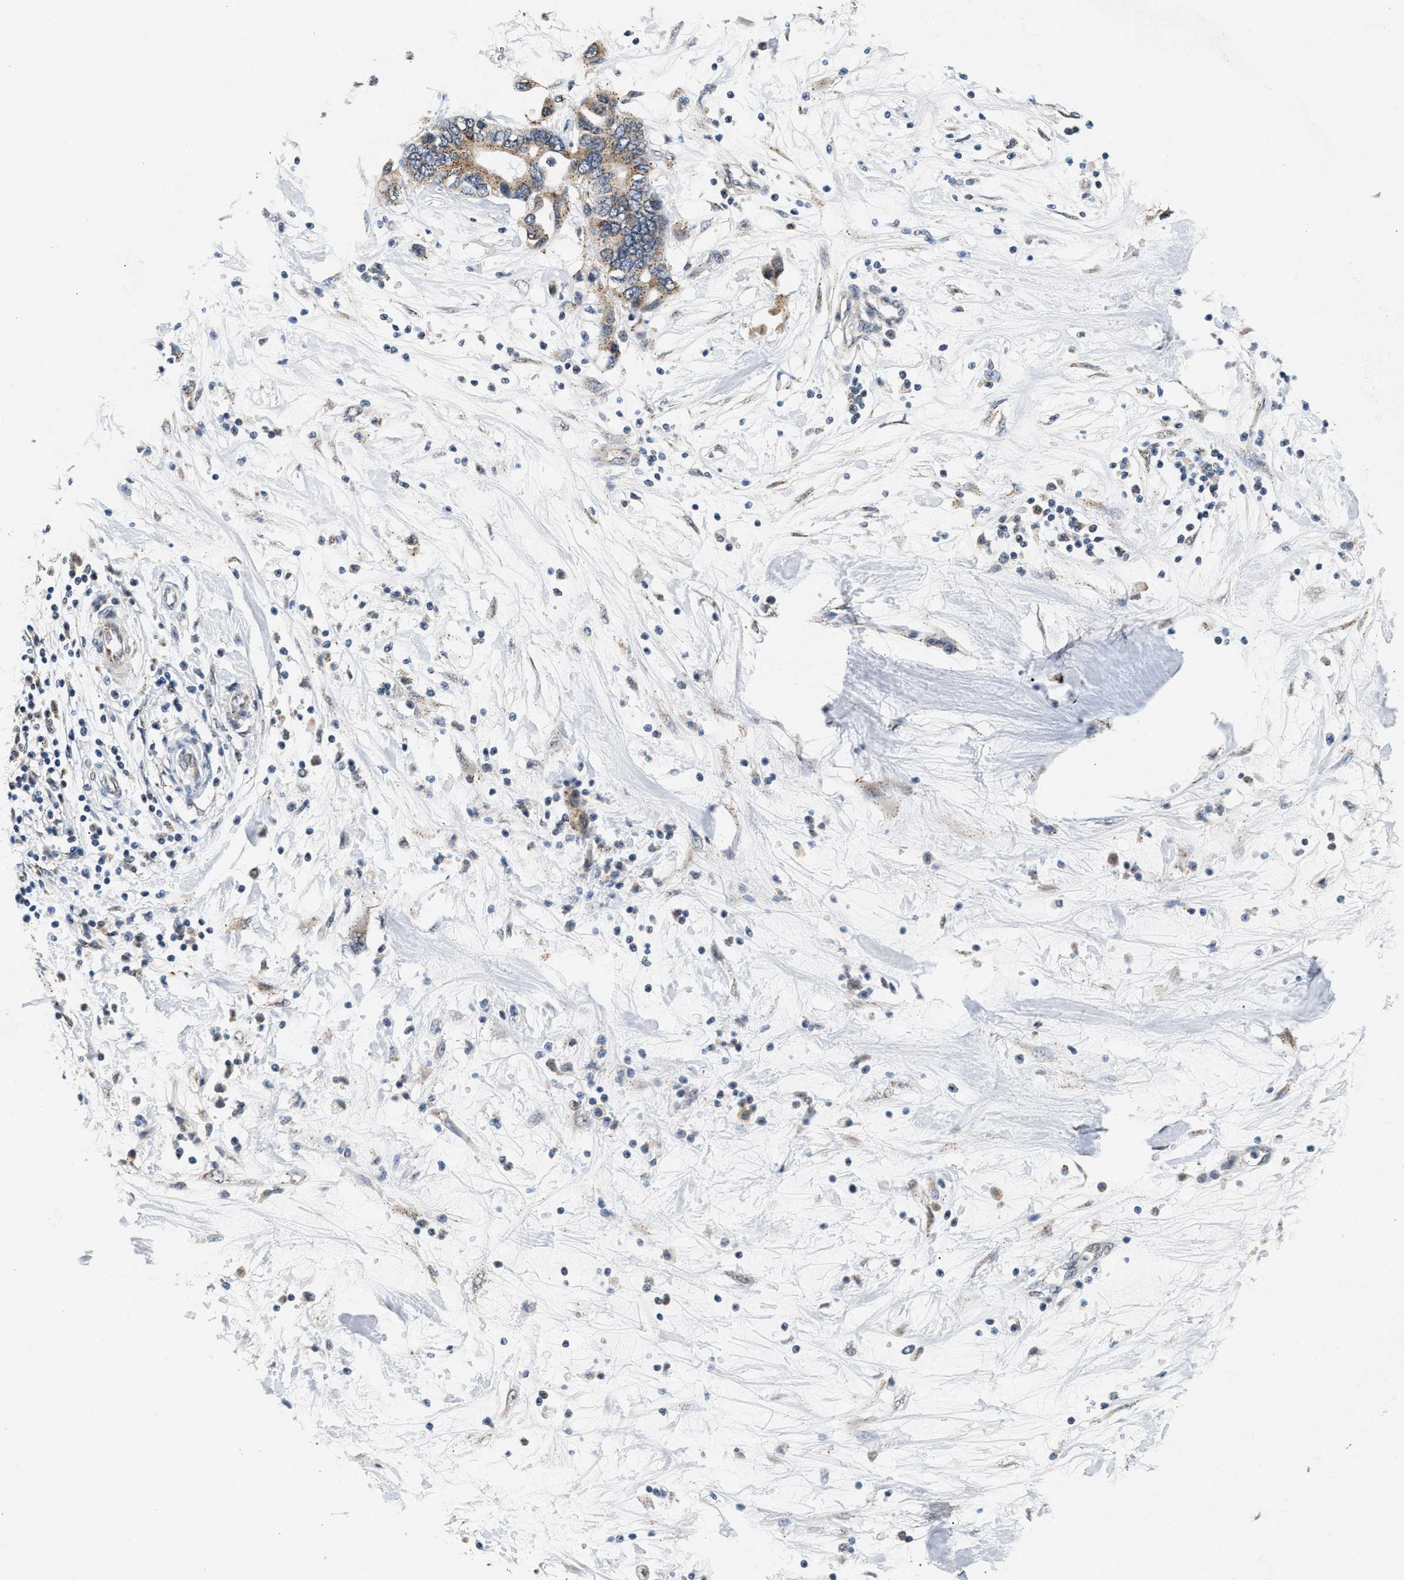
{"staining": {"intensity": "weak", "quantity": ">75%", "location": "cytoplasmic/membranous"}, "tissue": "pancreatic cancer", "cell_type": "Tumor cells", "image_type": "cancer", "snomed": [{"axis": "morphology", "description": "Adenocarcinoma, NOS"}, {"axis": "topography", "description": "Pancreas"}], "caption": "Tumor cells exhibit low levels of weak cytoplasmic/membranous positivity in approximately >75% of cells in pancreatic cancer.", "gene": "KCNMB2", "patient": {"sex": "female", "age": 57}}